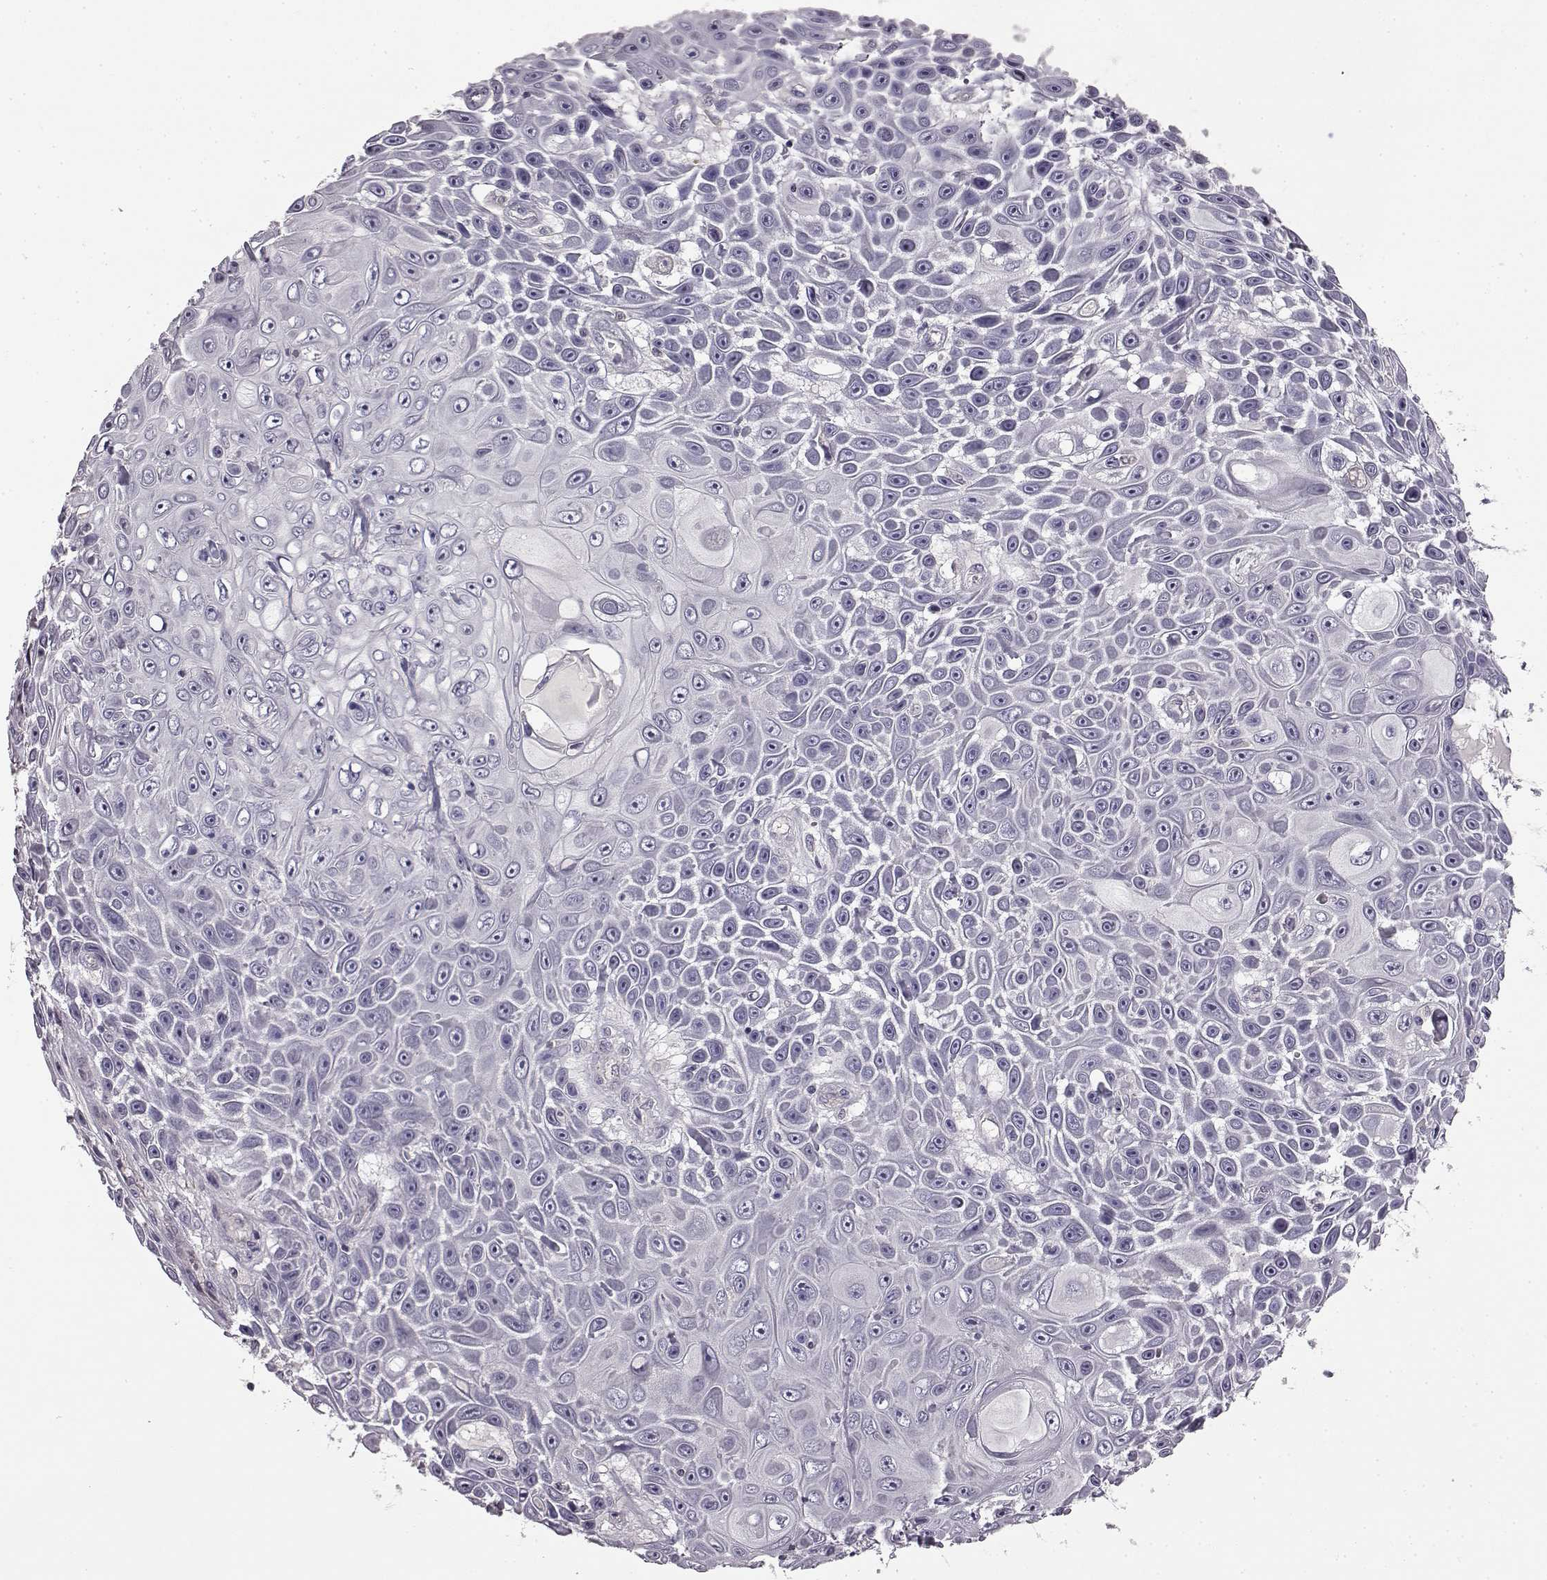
{"staining": {"intensity": "negative", "quantity": "none", "location": "none"}, "tissue": "skin cancer", "cell_type": "Tumor cells", "image_type": "cancer", "snomed": [{"axis": "morphology", "description": "Squamous cell carcinoma, NOS"}, {"axis": "topography", "description": "Skin"}], "caption": "DAB (3,3'-diaminobenzidine) immunohistochemical staining of squamous cell carcinoma (skin) displays no significant expression in tumor cells. (Immunohistochemistry, brightfield microscopy, high magnification).", "gene": "KRT85", "patient": {"sex": "male", "age": 82}}